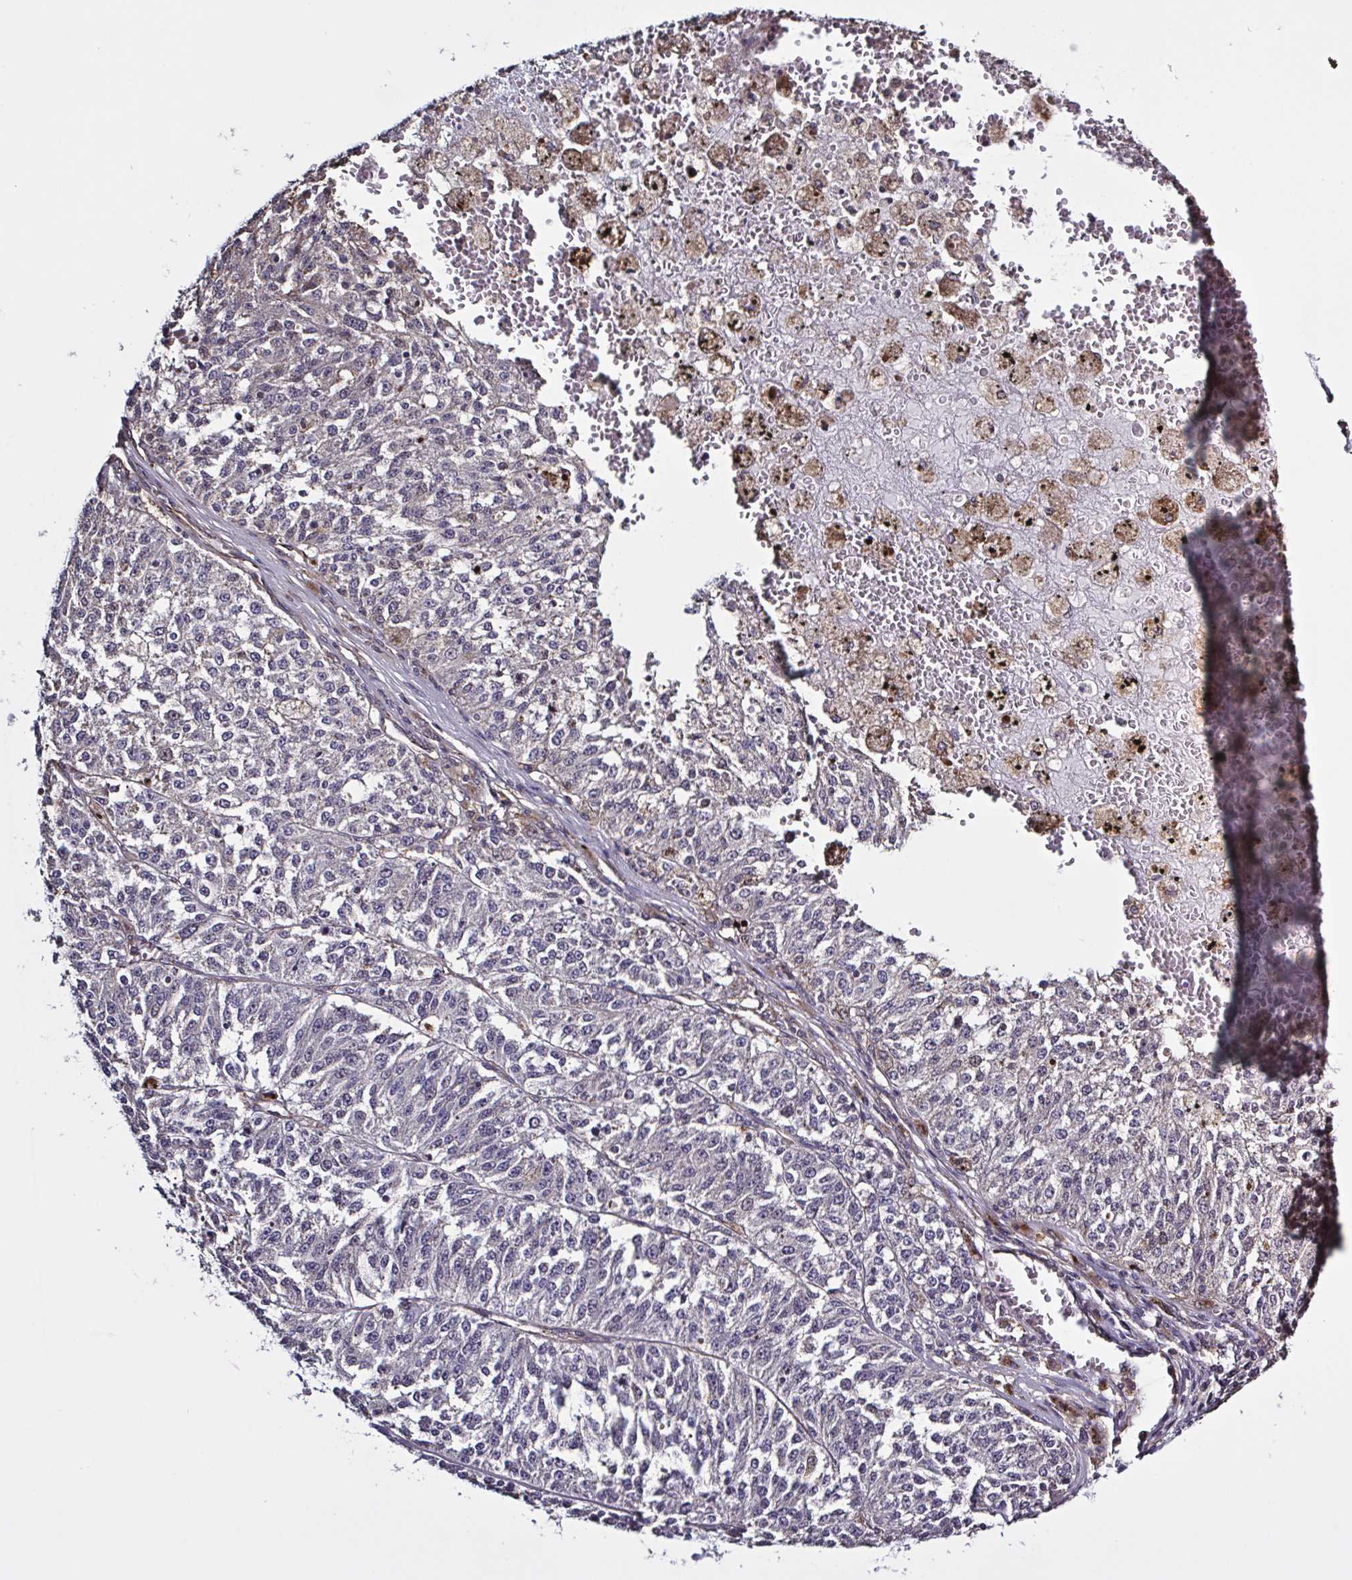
{"staining": {"intensity": "negative", "quantity": "none", "location": "none"}, "tissue": "melanoma", "cell_type": "Tumor cells", "image_type": "cancer", "snomed": [{"axis": "morphology", "description": "Malignant melanoma, Metastatic site"}, {"axis": "topography", "description": "Lymph node"}], "caption": "High magnification brightfield microscopy of malignant melanoma (metastatic site) stained with DAB (brown) and counterstained with hematoxylin (blue): tumor cells show no significant positivity.", "gene": "ZNF200", "patient": {"sex": "female", "age": 64}}